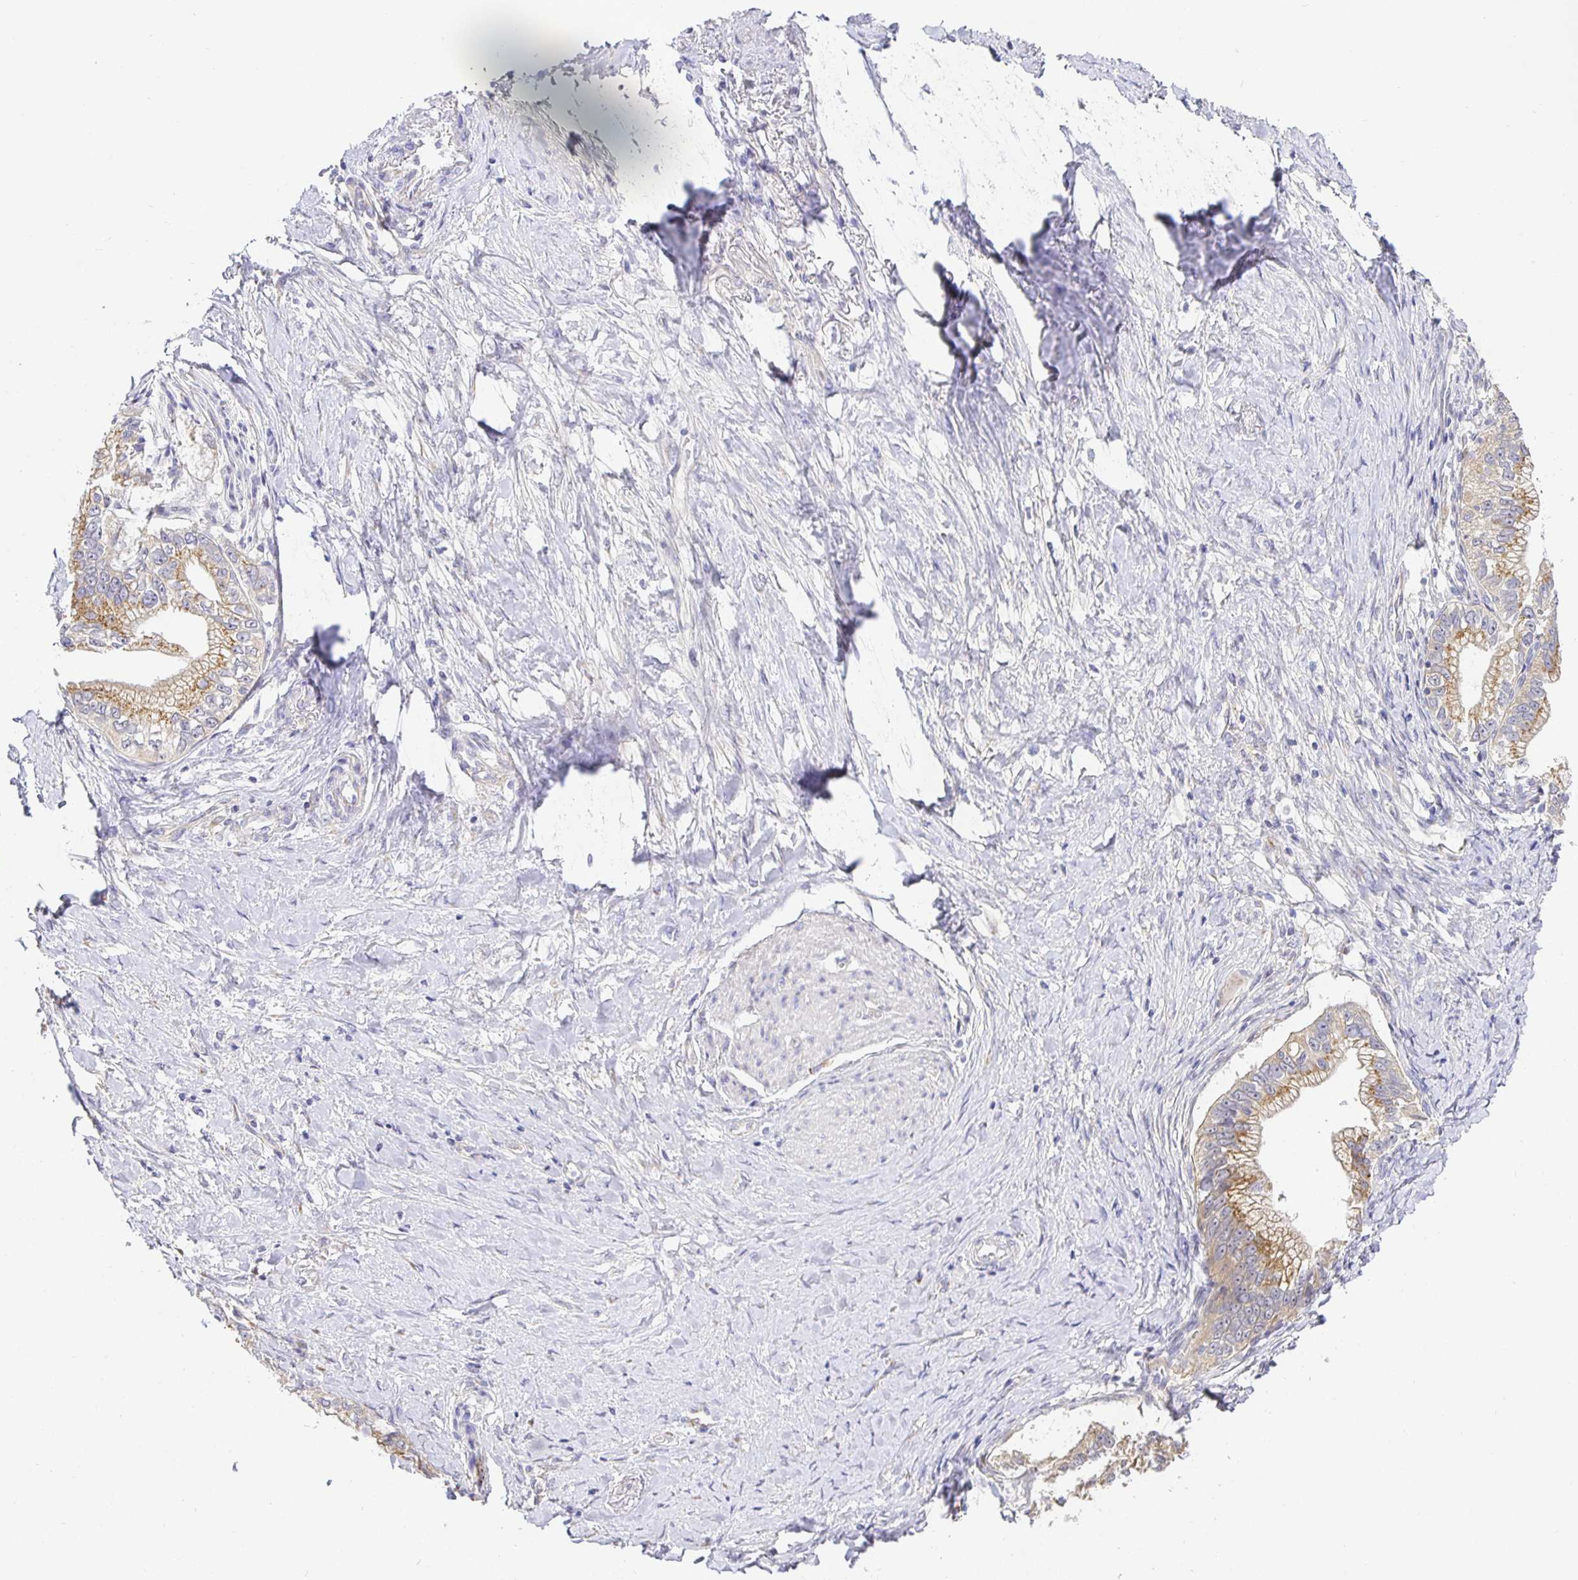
{"staining": {"intensity": "moderate", "quantity": ">75%", "location": "cytoplasmic/membranous"}, "tissue": "pancreatic cancer", "cell_type": "Tumor cells", "image_type": "cancer", "snomed": [{"axis": "morphology", "description": "Adenocarcinoma, NOS"}, {"axis": "topography", "description": "Pancreas"}], "caption": "Immunohistochemistry photomicrograph of human pancreatic adenocarcinoma stained for a protein (brown), which reveals medium levels of moderate cytoplasmic/membranous staining in about >75% of tumor cells.", "gene": "OPALIN", "patient": {"sex": "male", "age": 70}}